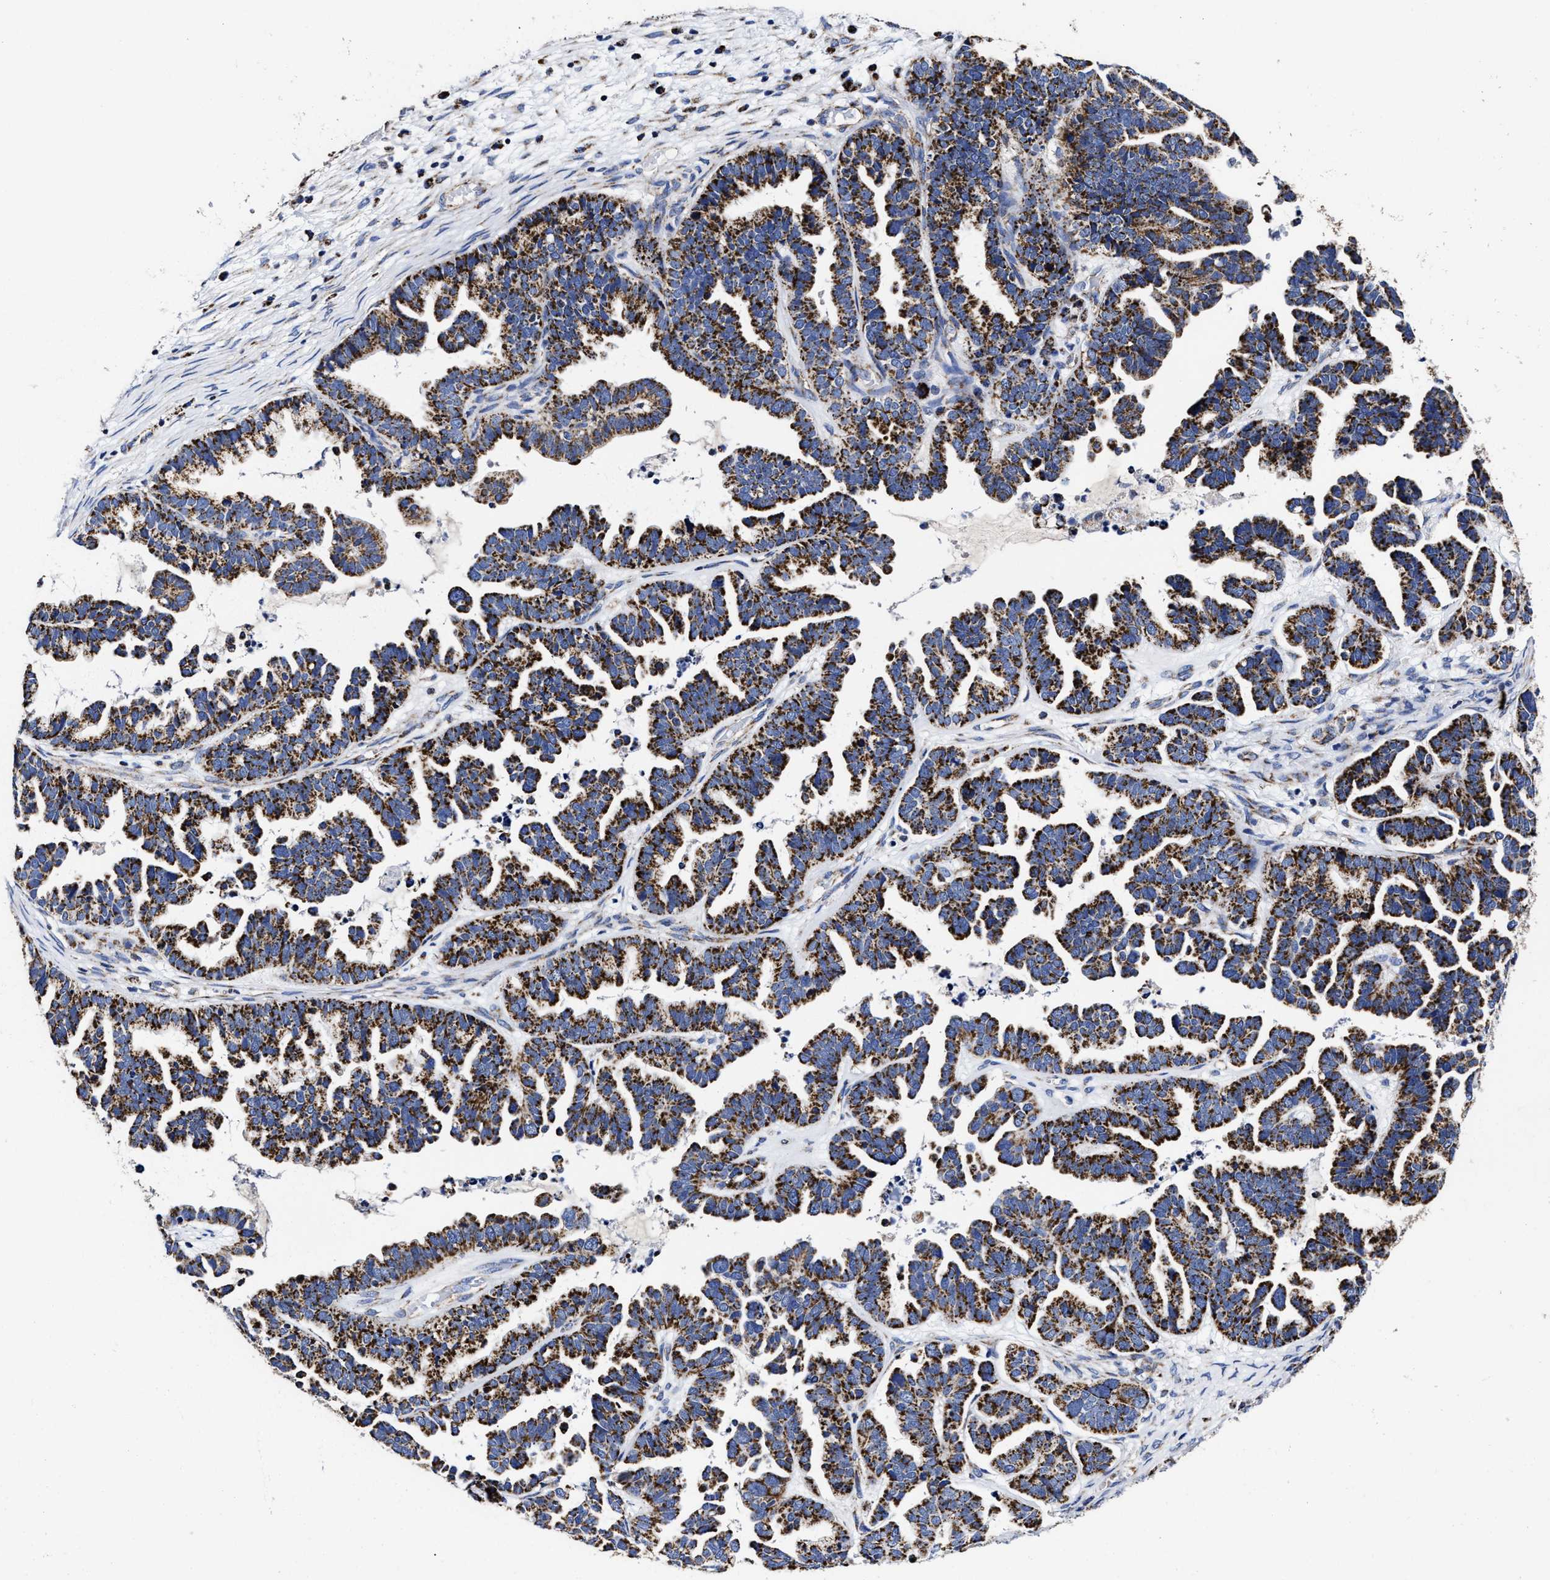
{"staining": {"intensity": "strong", "quantity": ">75%", "location": "cytoplasmic/membranous"}, "tissue": "ovarian cancer", "cell_type": "Tumor cells", "image_type": "cancer", "snomed": [{"axis": "morphology", "description": "Cystadenocarcinoma, serous, NOS"}, {"axis": "topography", "description": "Ovary"}], "caption": "This is an image of immunohistochemistry staining of ovarian cancer (serous cystadenocarcinoma), which shows strong expression in the cytoplasmic/membranous of tumor cells.", "gene": "HINT2", "patient": {"sex": "female", "age": 56}}